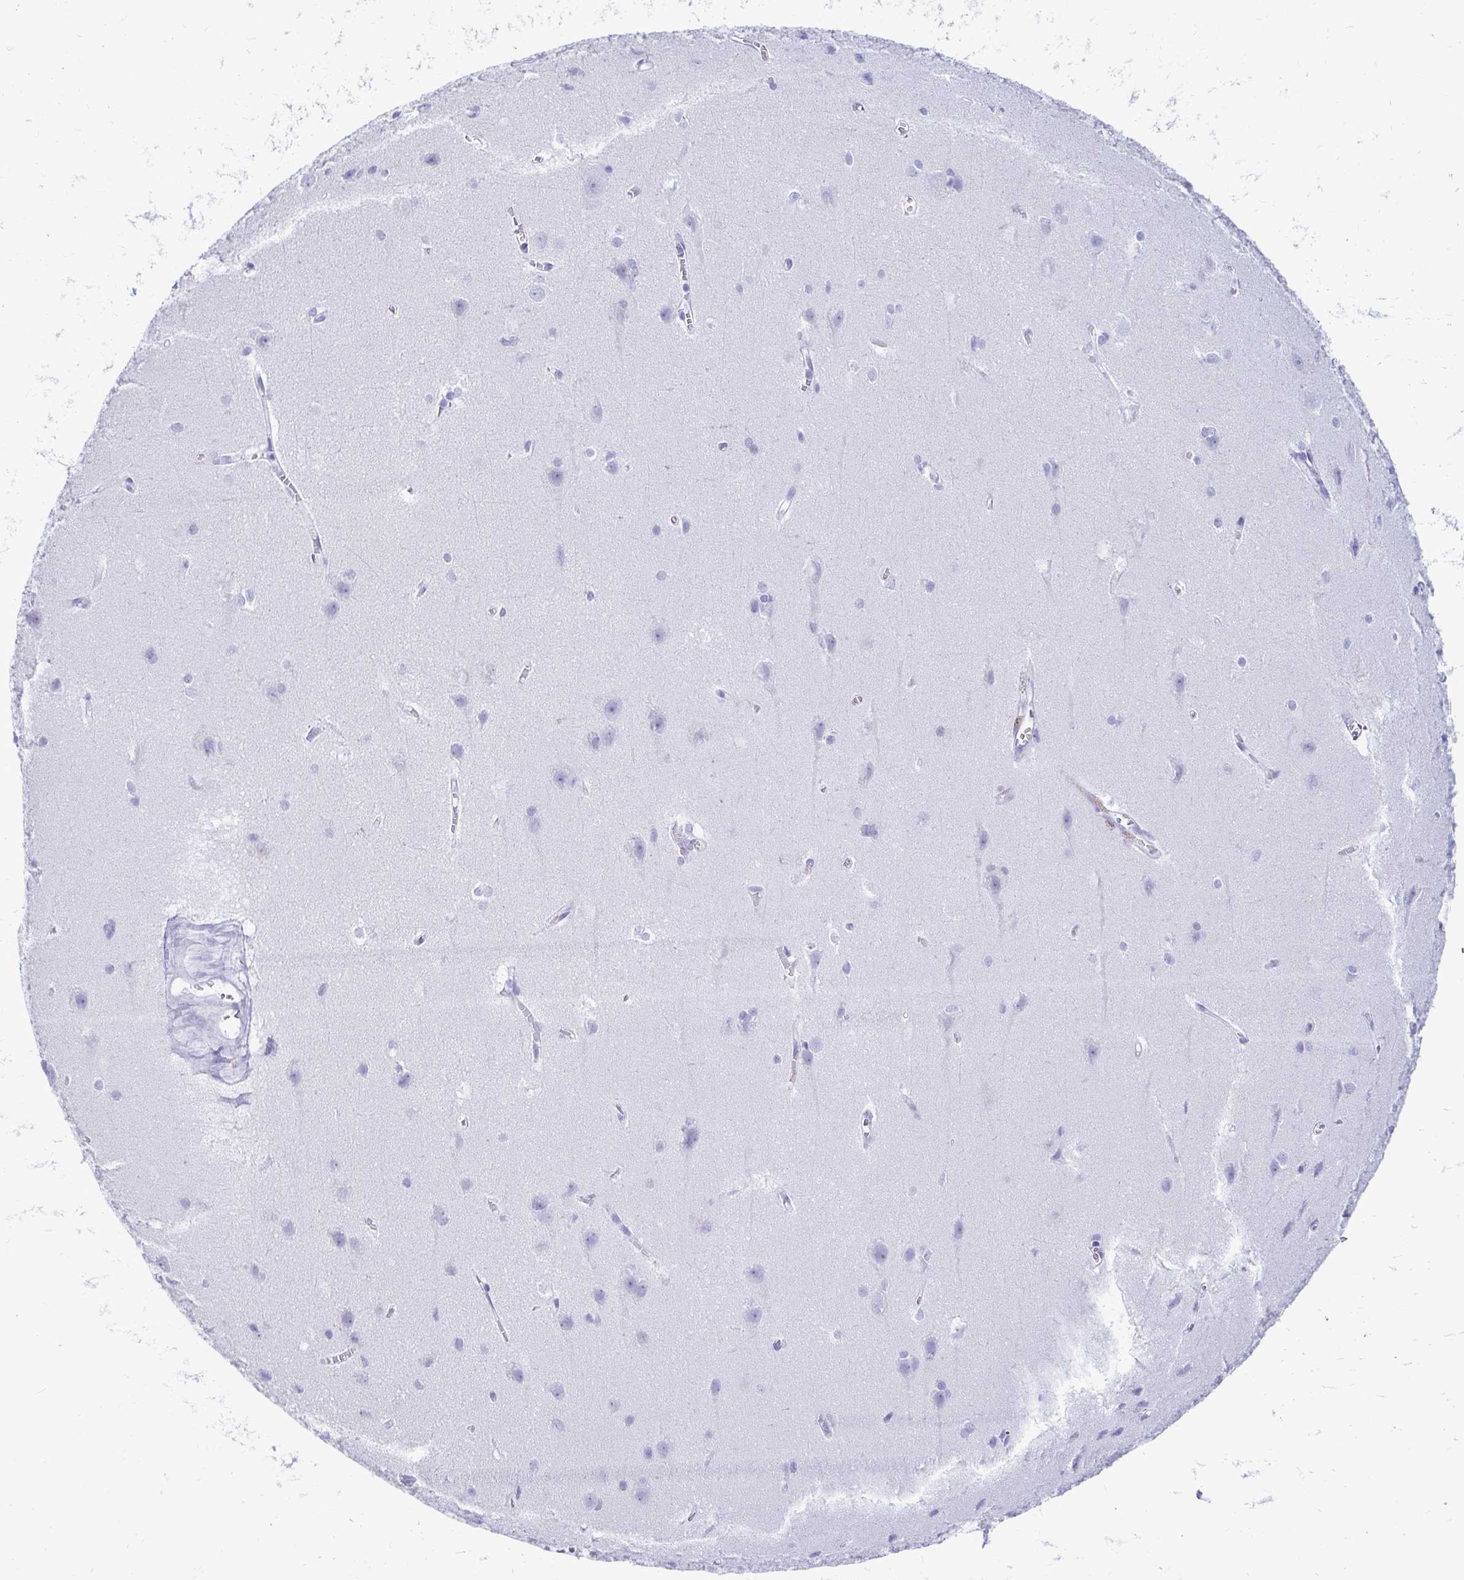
{"staining": {"intensity": "negative", "quantity": "none", "location": "none"}, "tissue": "cerebral cortex", "cell_type": "Endothelial cells", "image_type": "normal", "snomed": [{"axis": "morphology", "description": "Normal tissue, NOS"}, {"axis": "topography", "description": "Cerebral cortex"}], "caption": "Immunohistochemistry of normal human cerebral cortex reveals no expression in endothelial cells. Brightfield microscopy of immunohistochemistry (IHC) stained with DAB (3,3'-diaminobenzidine) (brown) and hematoxylin (blue), captured at high magnification.", "gene": "OR10R2", "patient": {"sex": "male", "age": 37}}